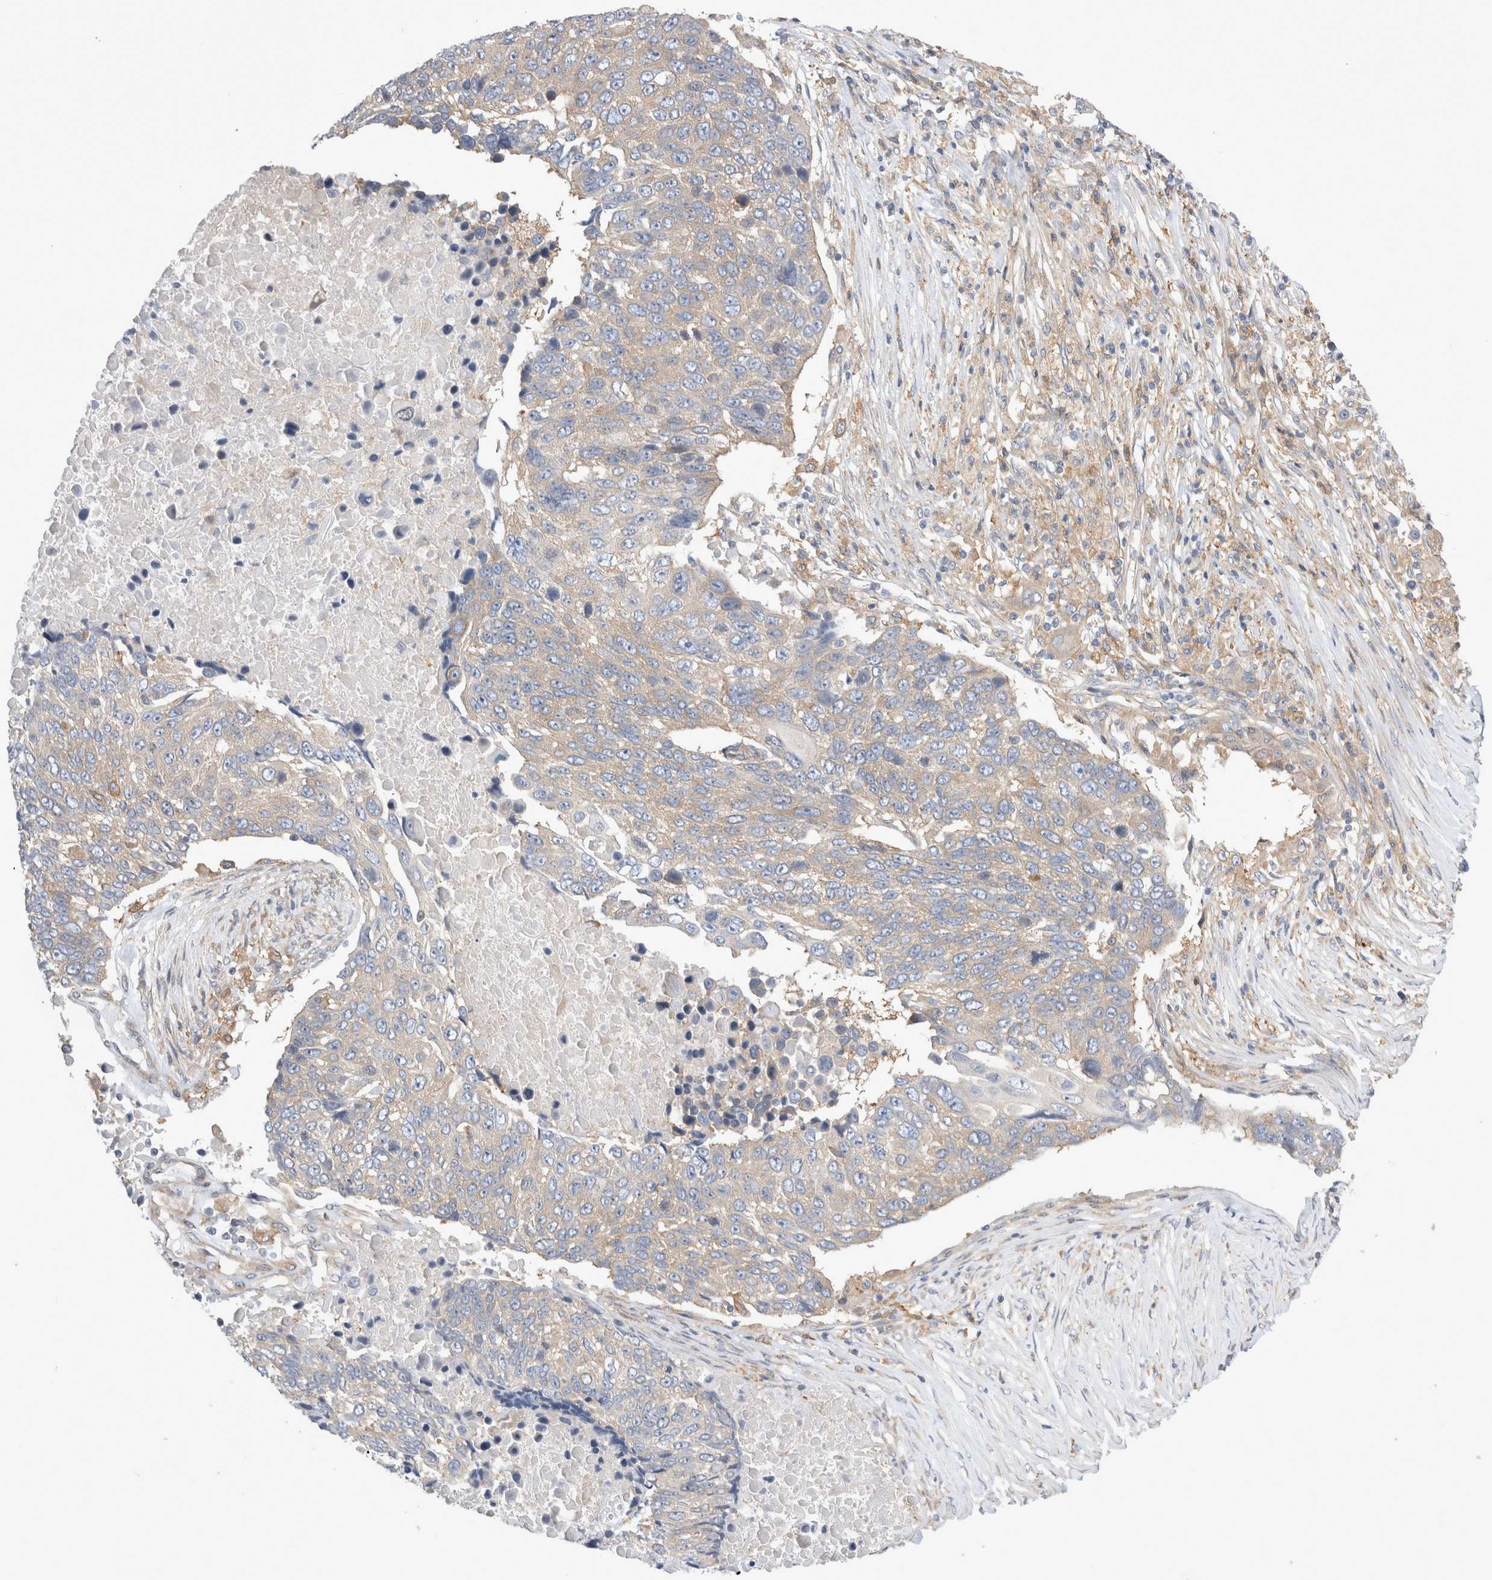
{"staining": {"intensity": "weak", "quantity": ">75%", "location": "cytoplasmic/membranous"}, "tissue": "lung cancer", "cell_type": "Tumor cells", "image_type": "cancer", "snomed": [{"axis": "morphology", "description": "Squamous cell carcinoma, NOS"}, {"axis": "topography", "description": "Lung"}], "caption": "Protein expression analysis of lung cancer (squamous cell carcinoma) reveals weak cytoplasmic/membranous staining in about >75% of tumor cells.", "gene": "CDCA7L", "patient": {"sex": "male", "age": 66}}